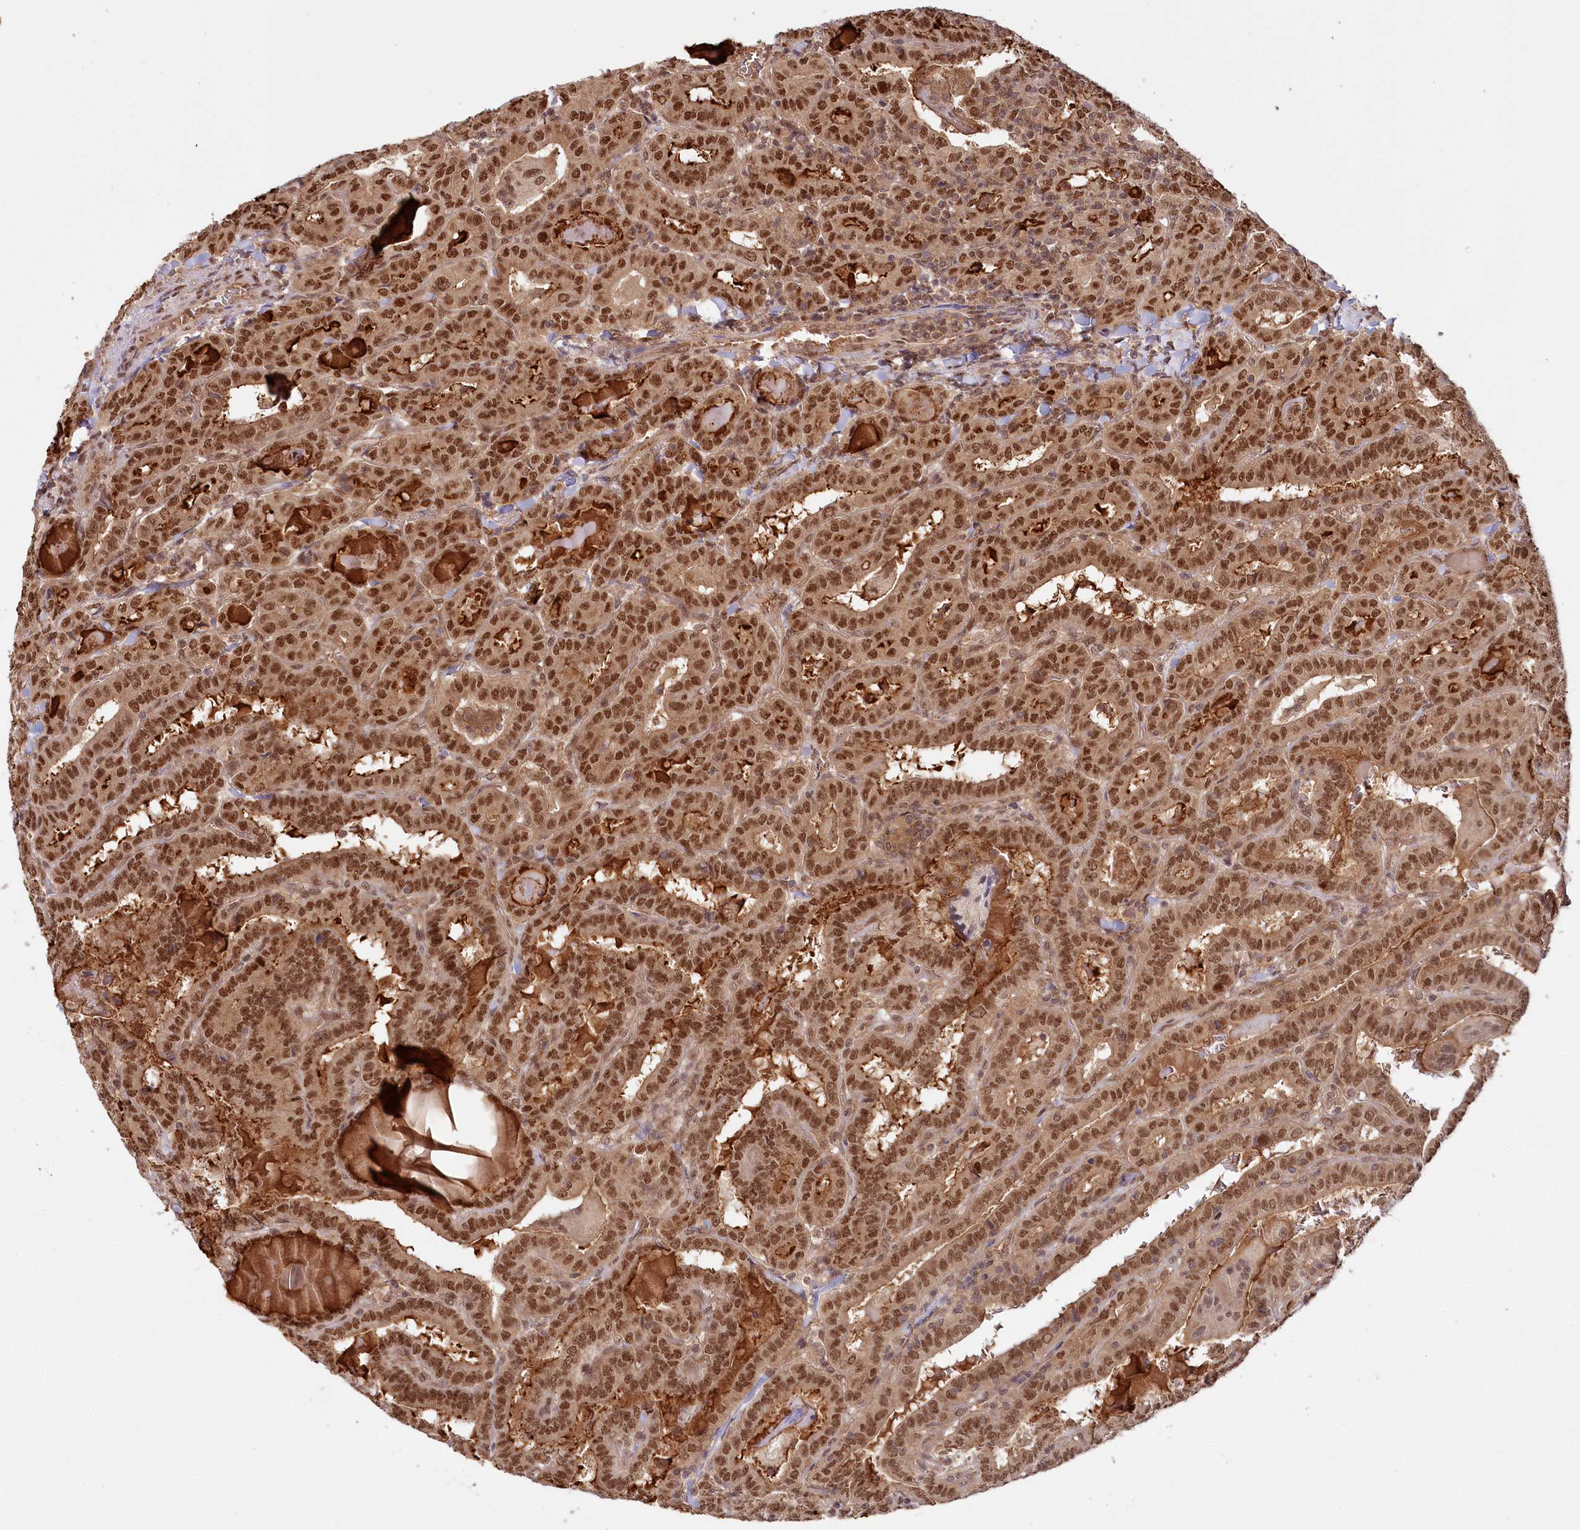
{"staining": {"intensity": "strong", "quantity": ">75%", "location": "nuclear"}, "tissue": "thyroid cancer", "cell_type": "Tumor cells", "image_type": "cancer", "snomed": [{"axis": "morphology", "description": "Papillary adenocarcinoma, NOS"}, {"axis": "topography", "description": "Thyroid gland"}], "caption": "Immunohistochemical staining of human thyroid cancer (papillary adenocarcinoma) displays high levels of strong nuclear protein expression in about >75% of tumor cells.", "gene": "CCDC65", "patient": {"sex": "female", "age": 72}}